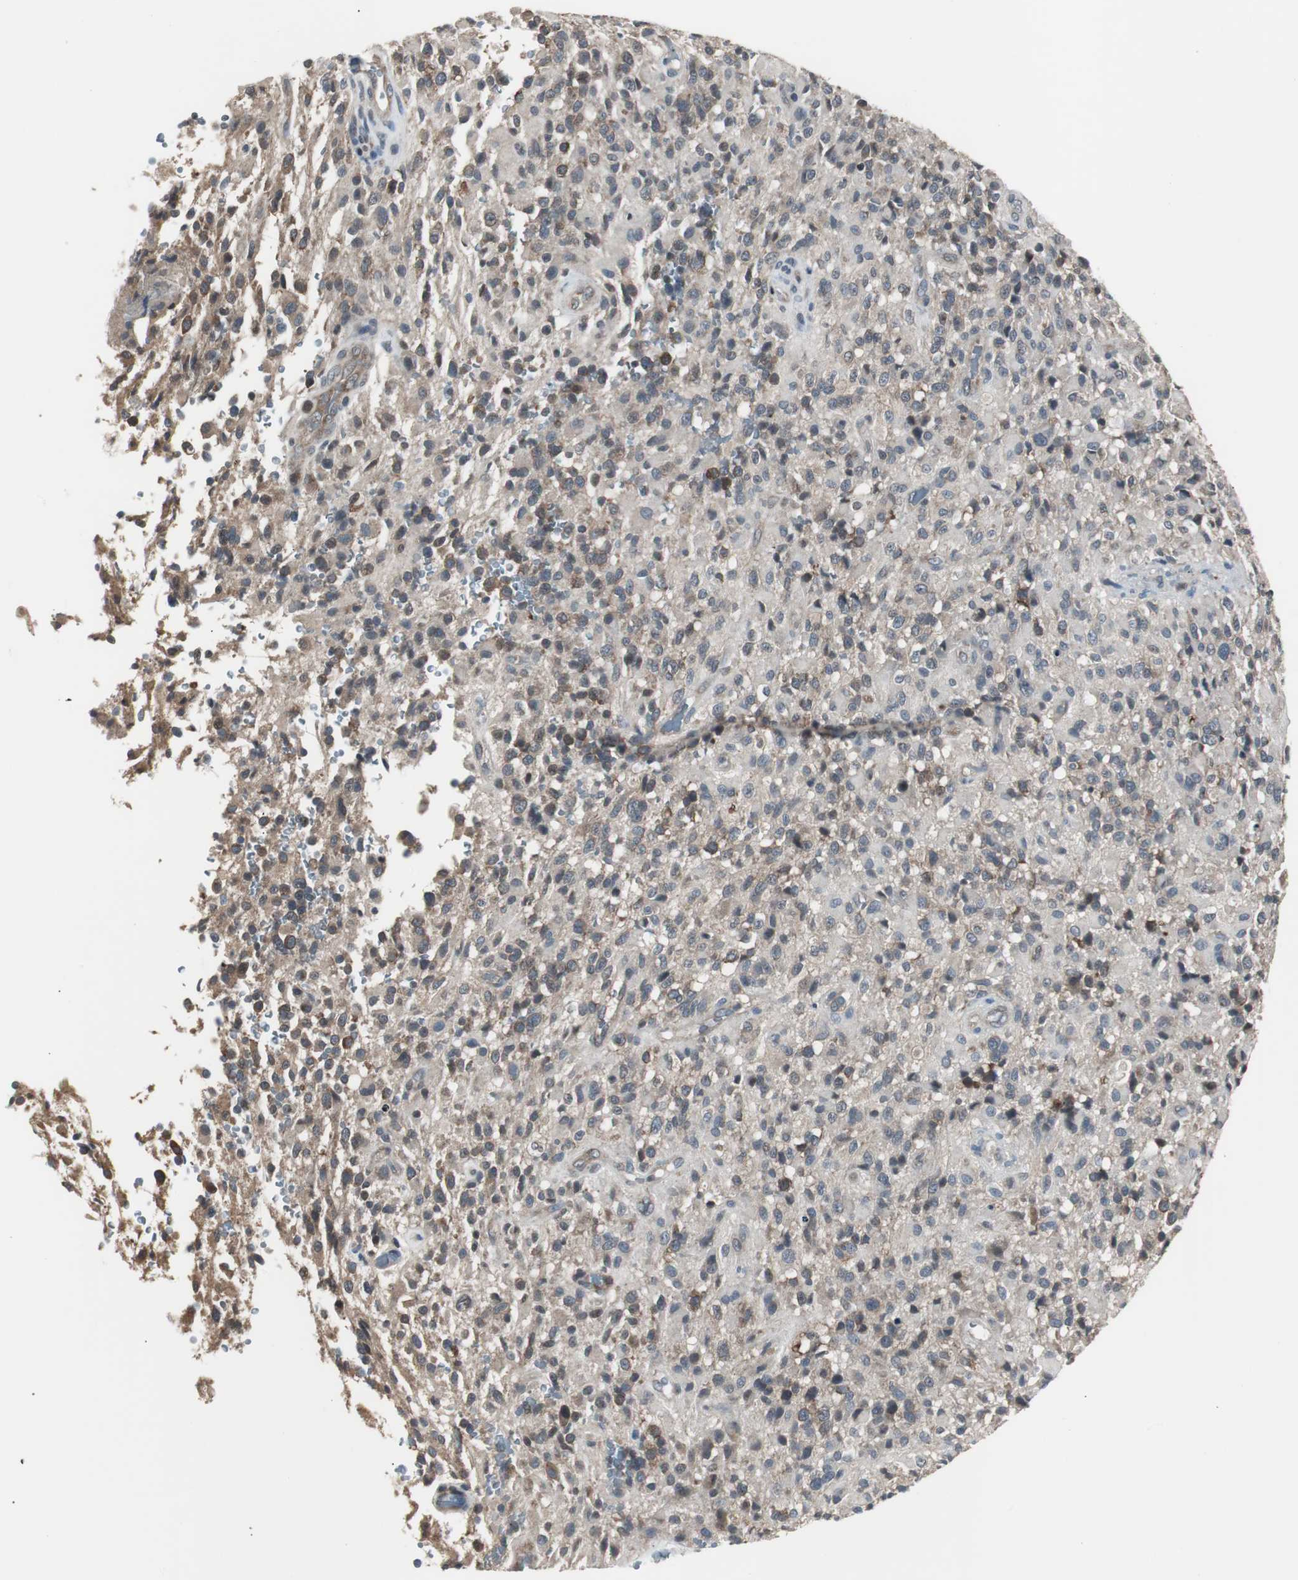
{"staining": {"intensity": "moderate", "quantity": ">75%", "location": "cytoplasmic/membranous"}, "tissue": "glioma", "cell_type": "Tumor cells", "image_type": "cancer", "snomed": [{"axis": "morphology", "description": "Glioma, malignant, High grade"}, {"axis": "topography", "description": "Brain"}], "caption": "Human malignant high-grade glioma stained for a protein (brown) displays moderate cytoplasmic/membranous positive positivity in about >75% of tumor cells.", "gene": "ZMPSTE24", "patient": {"sex": "male", "age": 71}}